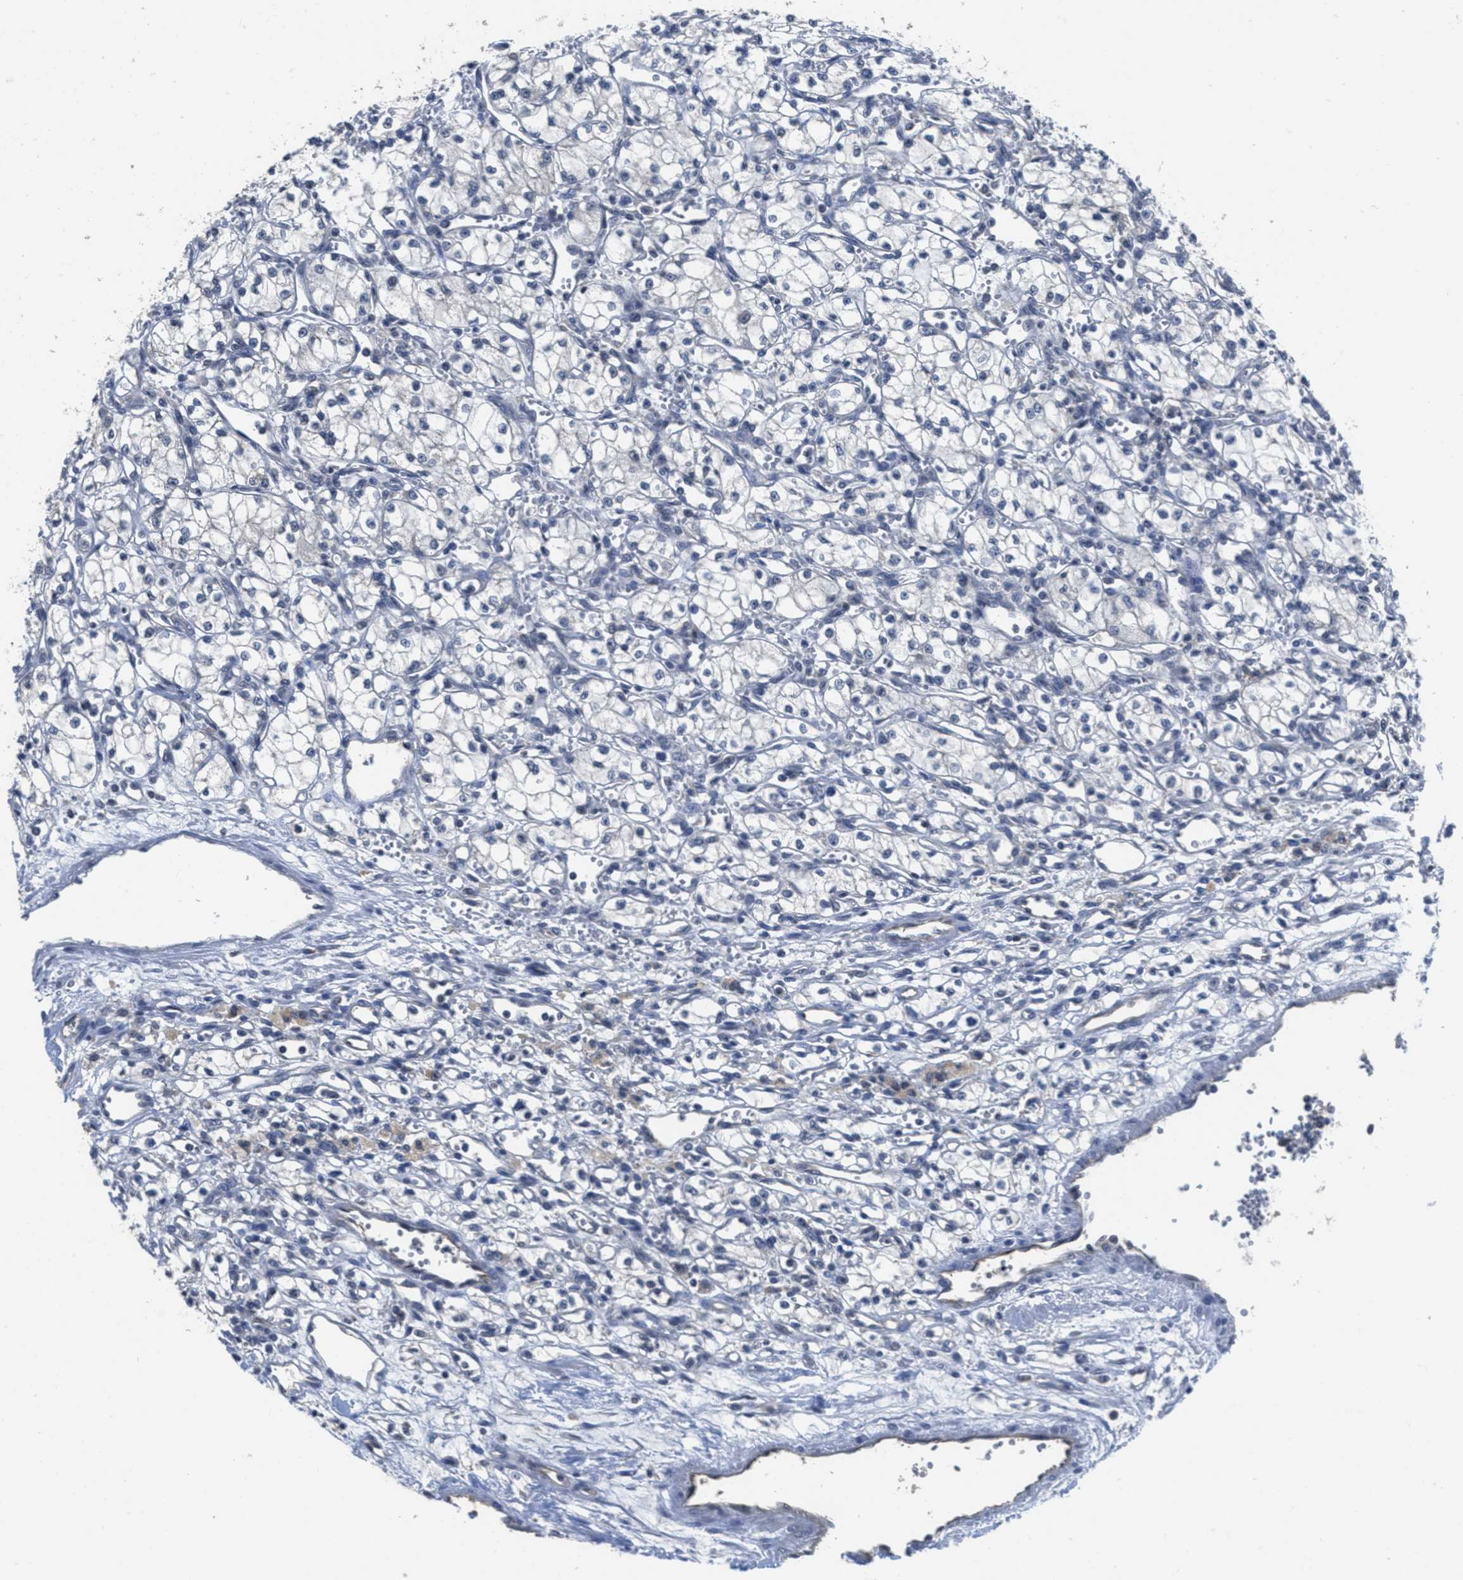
{"staining": {"intensity": "negative", "quantity": "none", "location": "none"}, "tissue": "renal cancer", "cell_type": "Tumor cells", "image_type": "cancer", "snomed": [{"axis": "morphology", "description": "Normal tissue, NOS"}, {"axis": "morphology", "description": "Adenocarcinoma, NOS"}, {"axis": "topography", "description": "Kidney"}], "caption": "Immunohistochemical staining of human adenocarcinoma (renal) shows no significant expression in tumor cells.", "gene": "ANGPT1", "patient": {"sex": "male", "age": 59}}